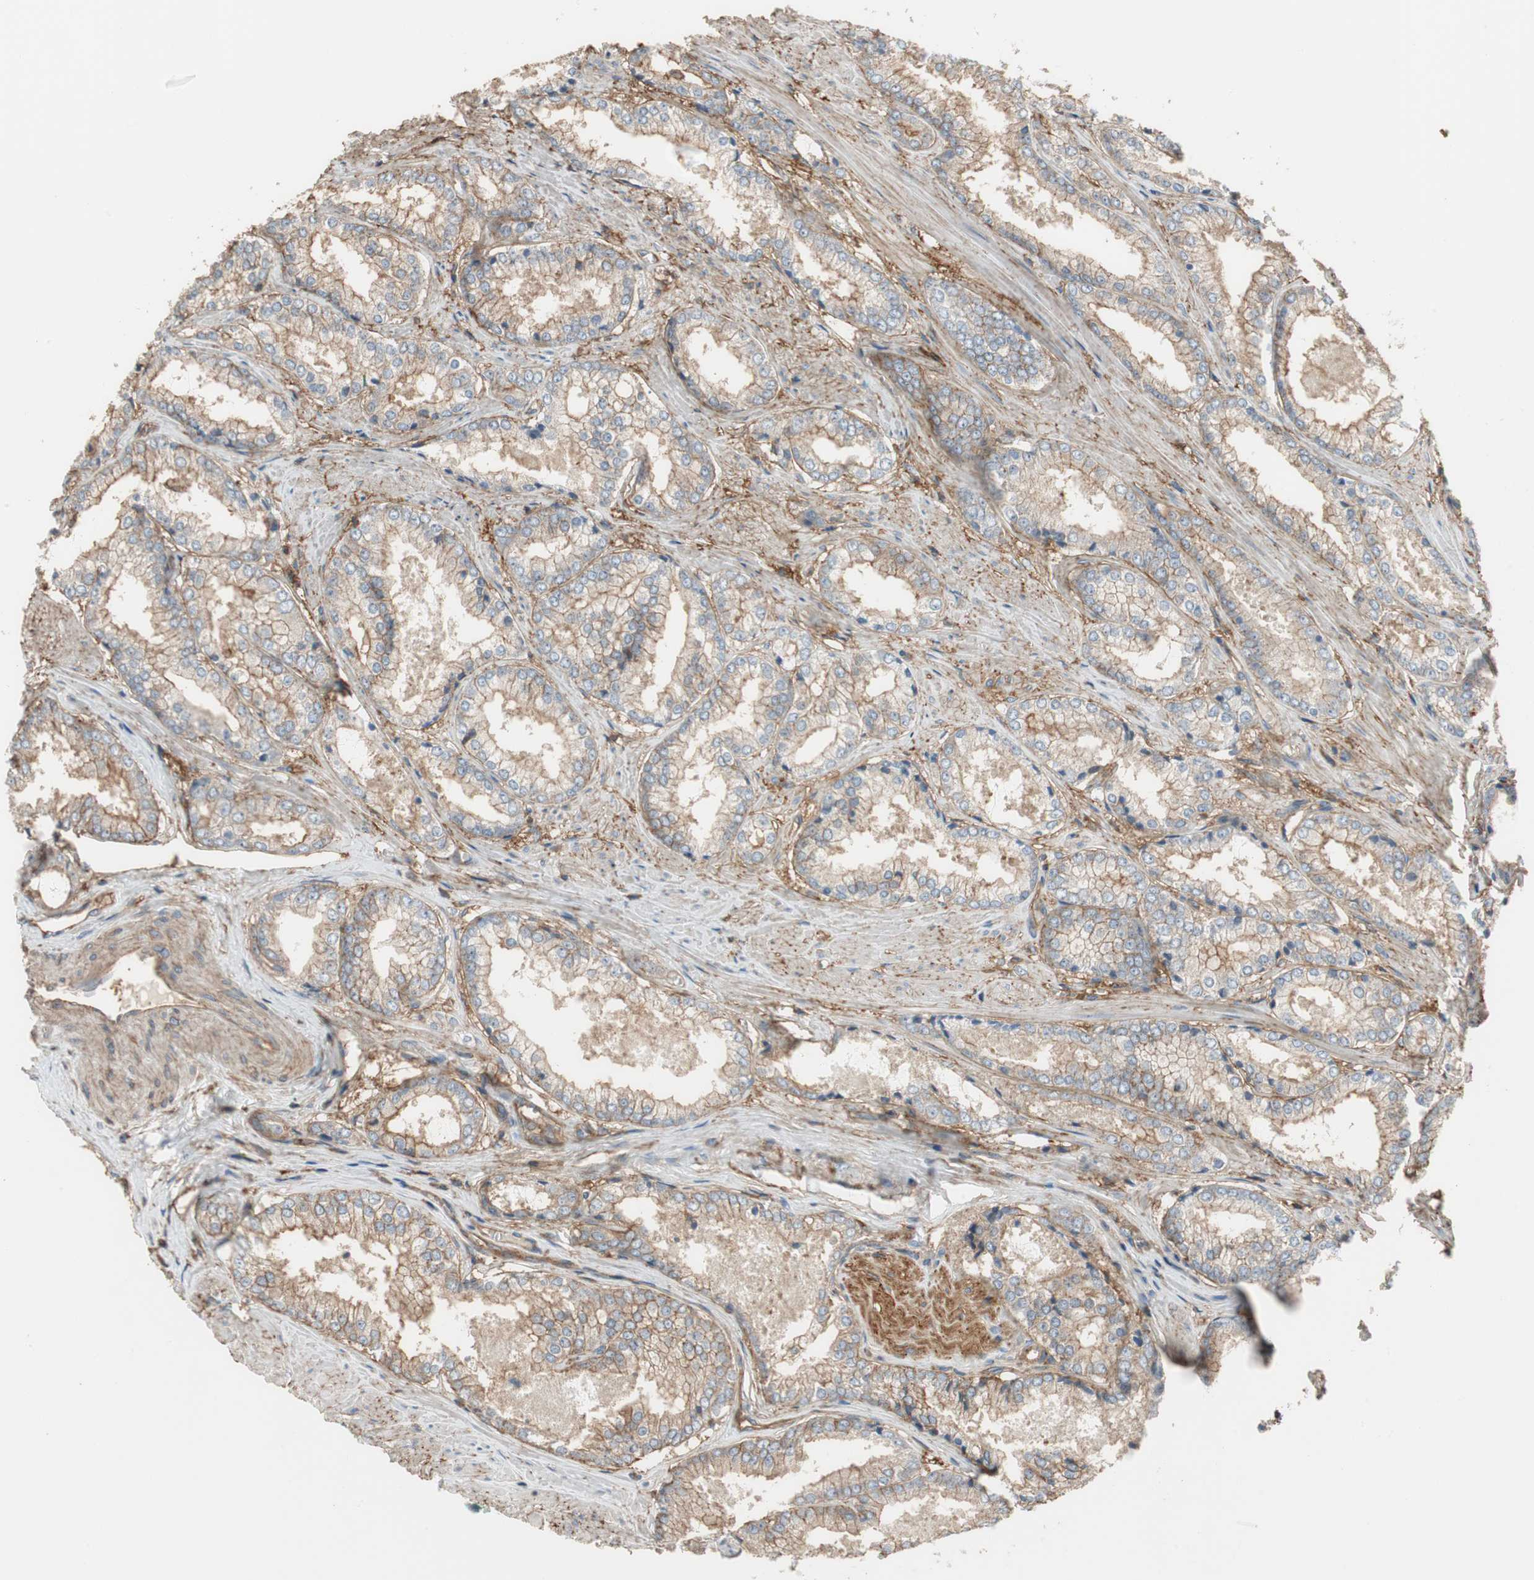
{"staining": {"intensity": "weak", "quantity": ">75%", "location": "cytoplasmic/membranous"}, "tissue": "prostate cancer", "cell_type": "Tumor cells", "image_type": "cancer", "snomed": [{"axis": "morphology", "description": "Adenocarcinoma, Low grade"}, {"axis": "topography", "description": "Prostate"}], "caption": "Protein staining by IHC demonstrates weak cytoplasmic/membranous staining in about >75% of tumor cells in prostate cancer (adenocarcinoma (low-grade)).", "gene": "IL1RL1", "patient": {"sex": "male", "age": 64}}